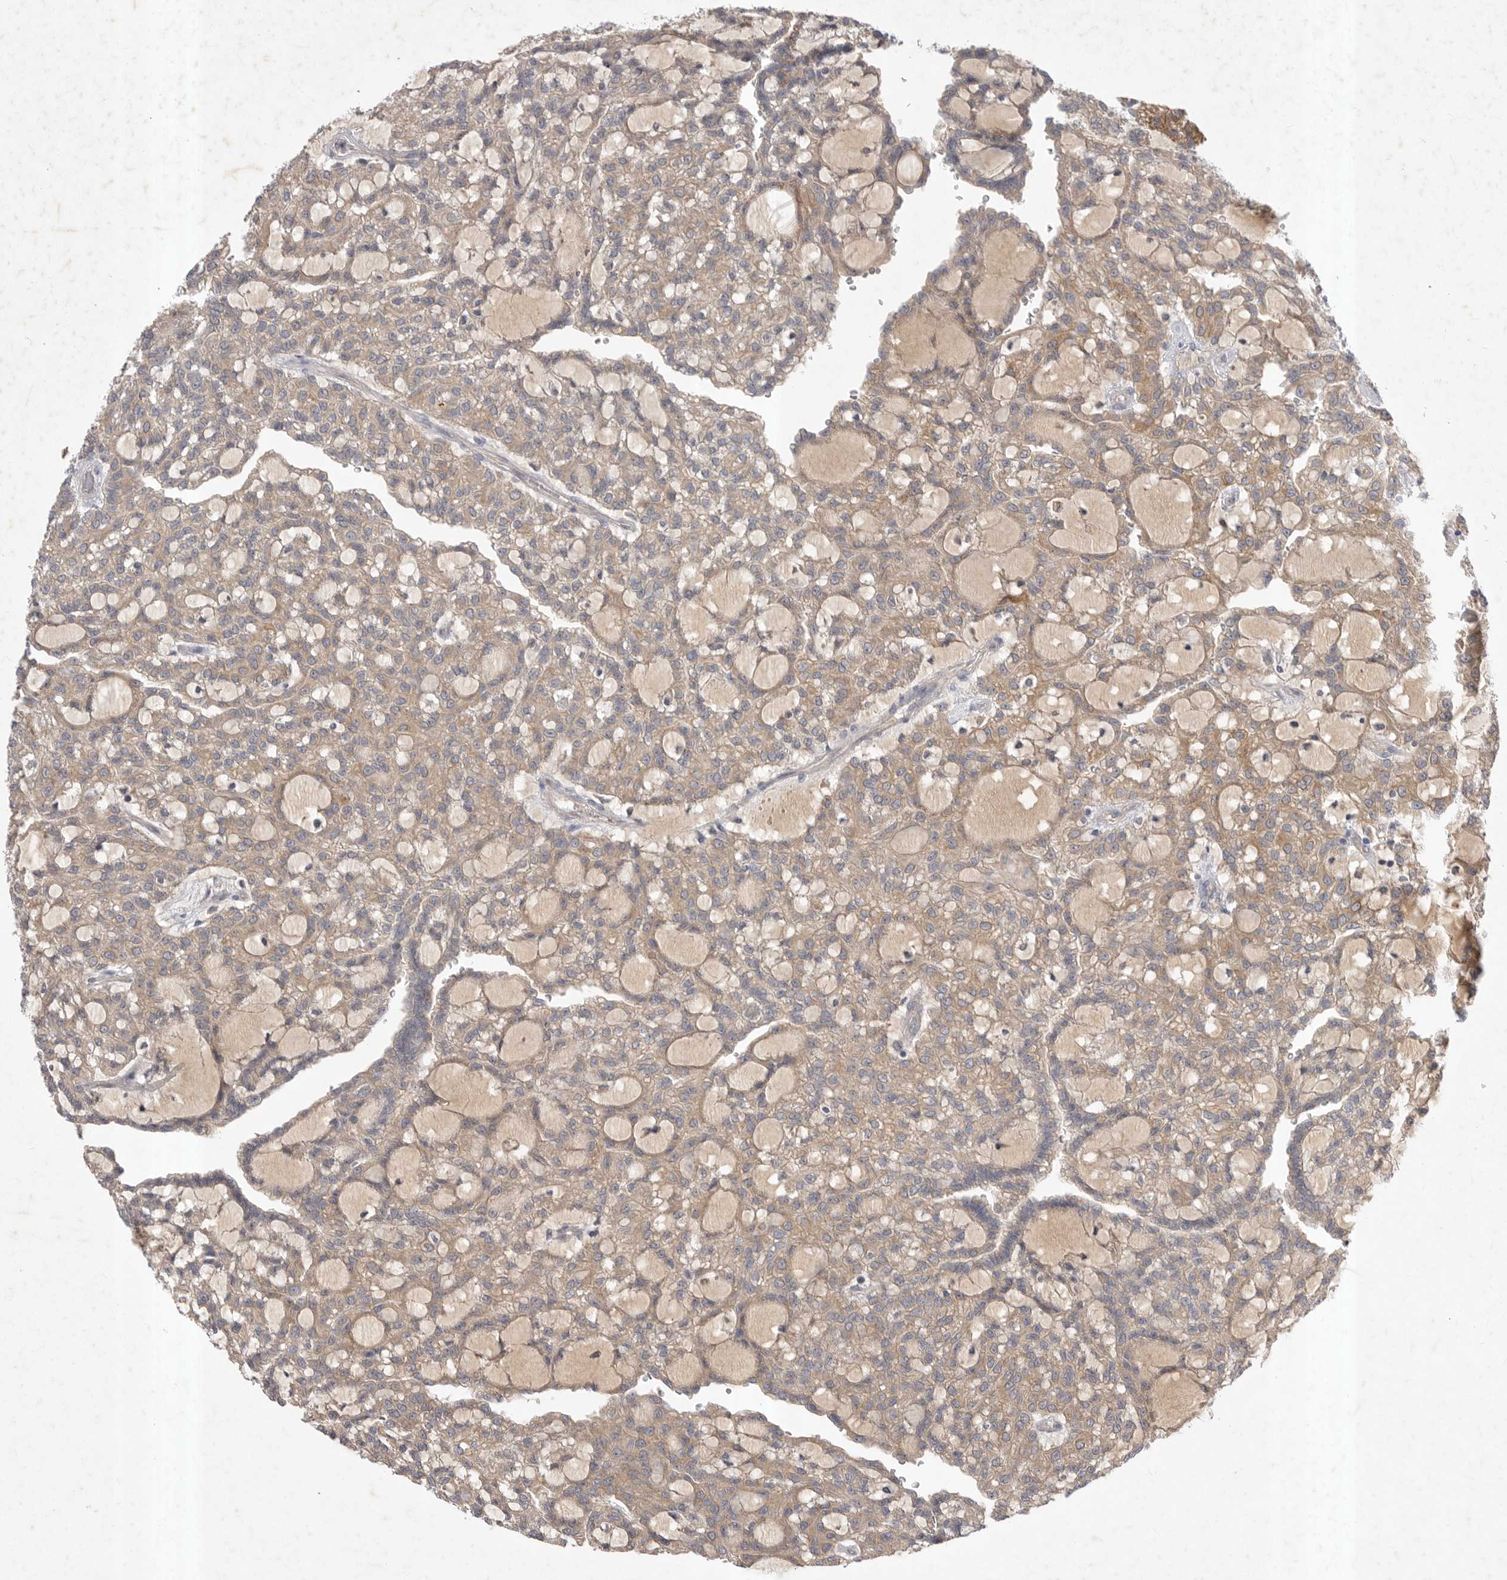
{"staining": {"intensity": "weak", "quantity": ">75%", "location": "cytoplasmic/membranous"}, "tissue": "renal cancer", "cell_type": "Tumor cells", "image_type": "cancer", "snomed": [{"axis": "morphology", "description": "Adenocarcinoma, NOS"}, {"axis": "topography", "description": "Kidney"}], "caption": "An IHC histopathology image of neoplastic tissue is shown. Protein staining in brown shows weak cytoplasmic/membranous positivity in renal adenocarcinoma within tumor cells. (DAB IHC with brightfield microscopy, high magnification).", "gene": "DHDDS", "patient": {"sex": "male", "age": 63}}